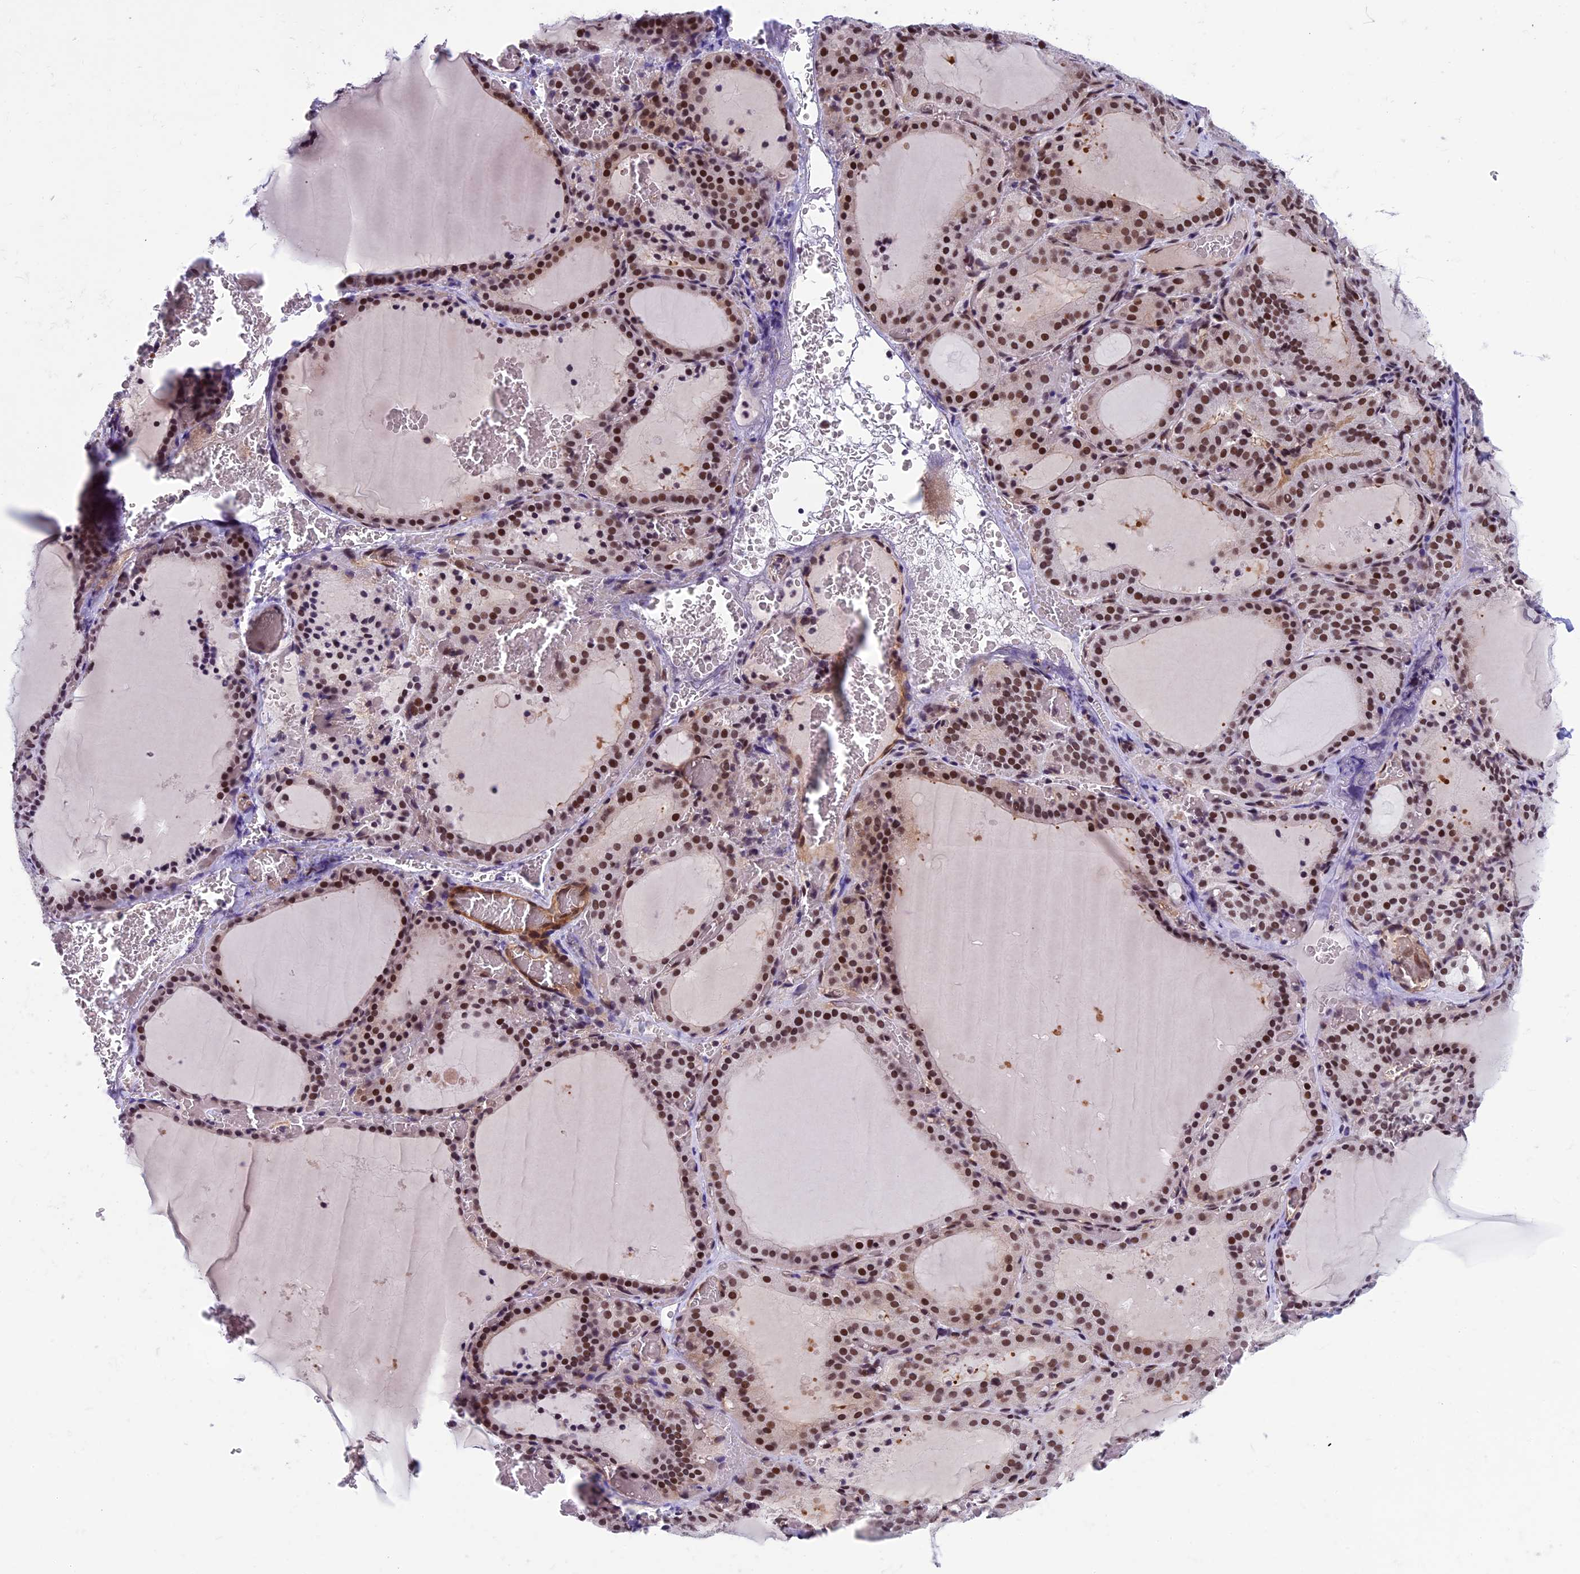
{"staining": {"intensity": "strong", "quantity": ">75%", "location": "nuclear"}, "tissue": "thyroid gland", "cell_type": "Glandular cells", "image_type": "normal", "snomed": [{"axis": "morphology", "description": "Normal tissue, NOS"}, {"axis": "topography", "description": "Thyroid gland"}], "caption": "Immunohistochemistry micrograph of normal thyroid gland stained for a protein (brown), which demonstrates high levels of strong nuclear expression in about >75% of glandular cells.", "gene": "NIPBL", "patient": {"sex": "female", "age": 39}}